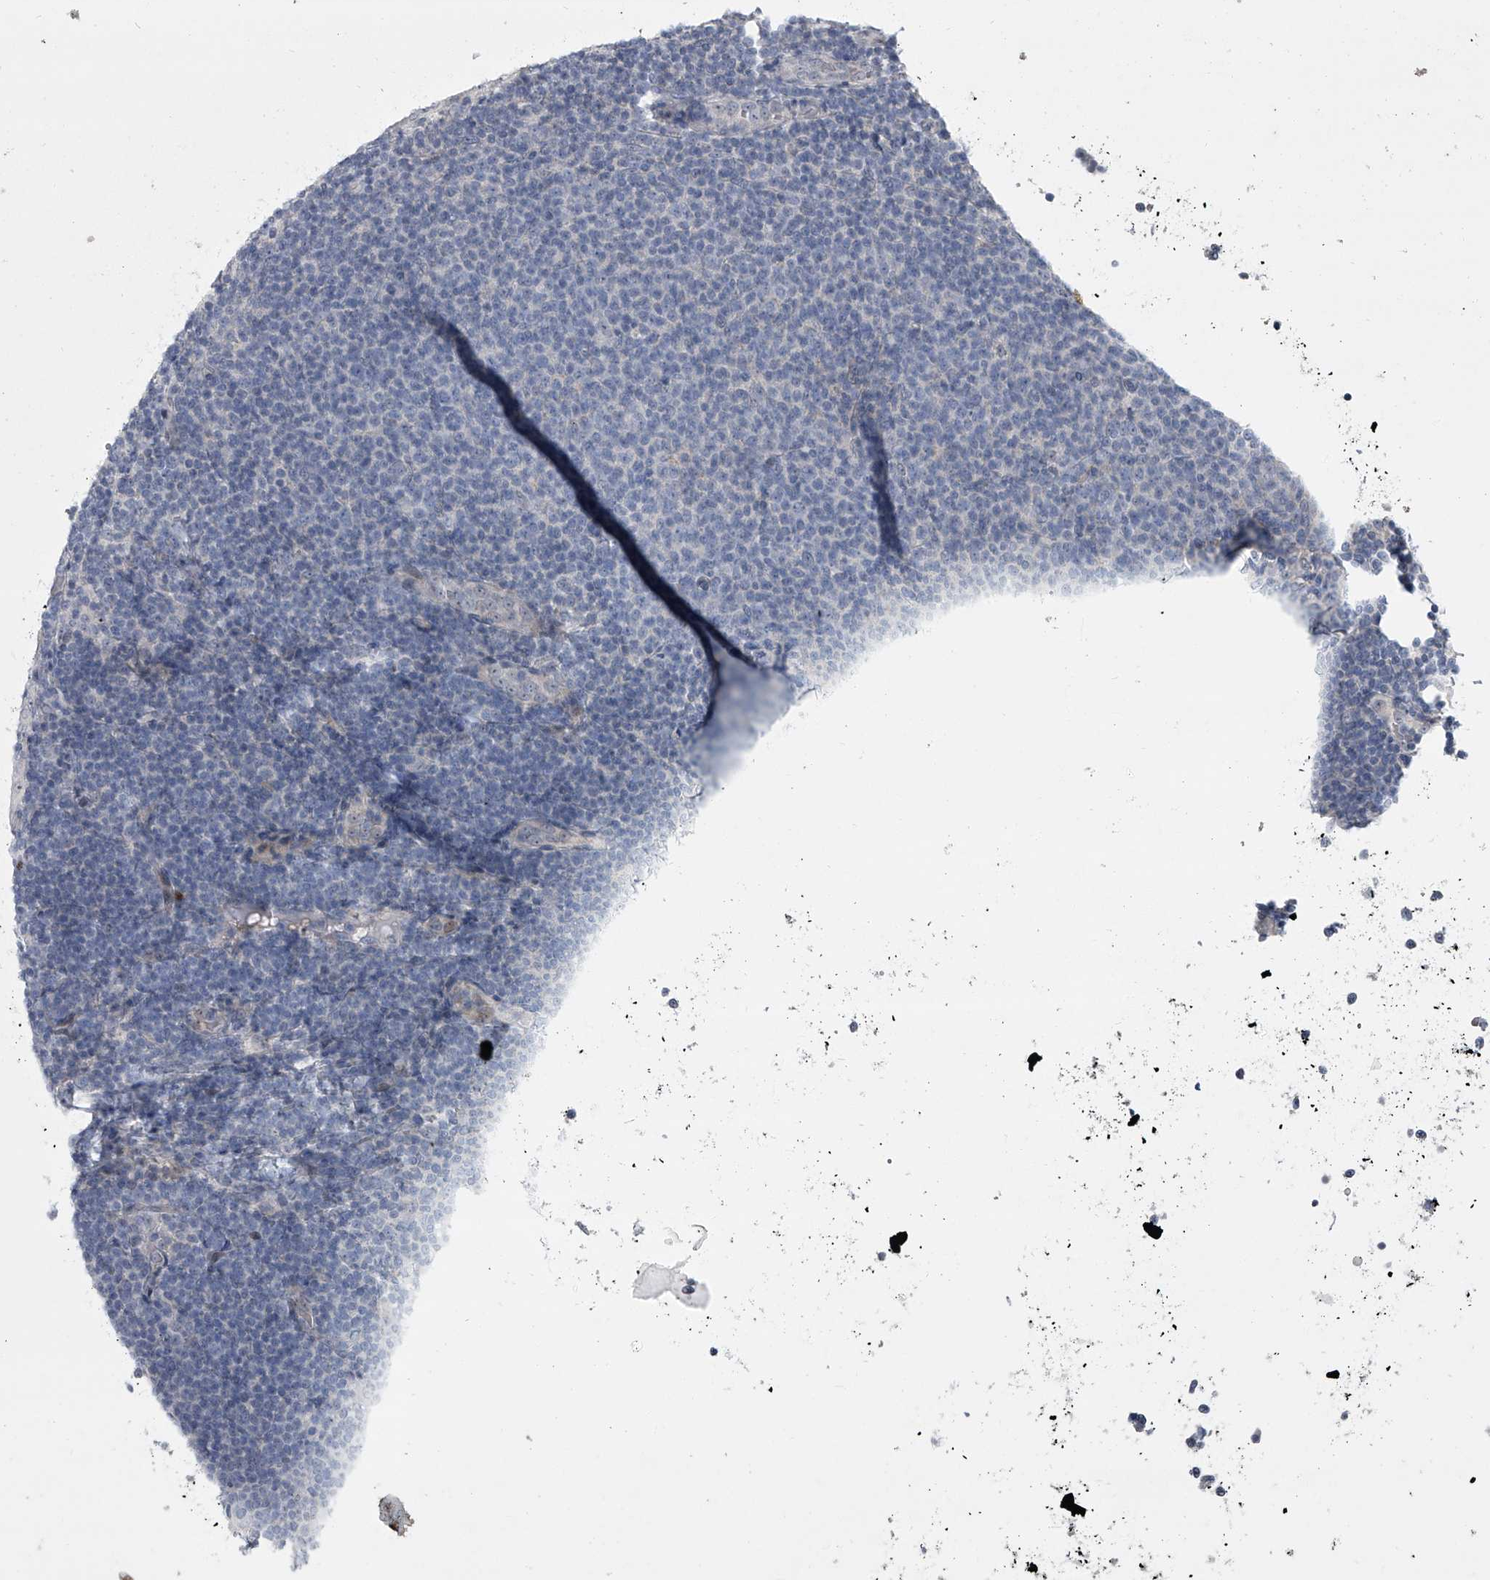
{"staining": {"intensity": "negative", "quantity": "none", "location": "none"}, "tissue": "lymphoma", "cell_type": "Tumor cells", "image_type": "cancer", "snomed": [{"axis": "morphology", "description": "Malignant lymphoma, non-Hodgkin's type, Low grade"}, {"axis": "topography", "description": "Lymph node"}], "caption": "Histopathology image shows no significant protein staining in tumor cells of low-grade malignant lymphoma, non-Hodgkin's type.", "gene": "HEATR6", "patient": {"sex": "male", "age": 66}}